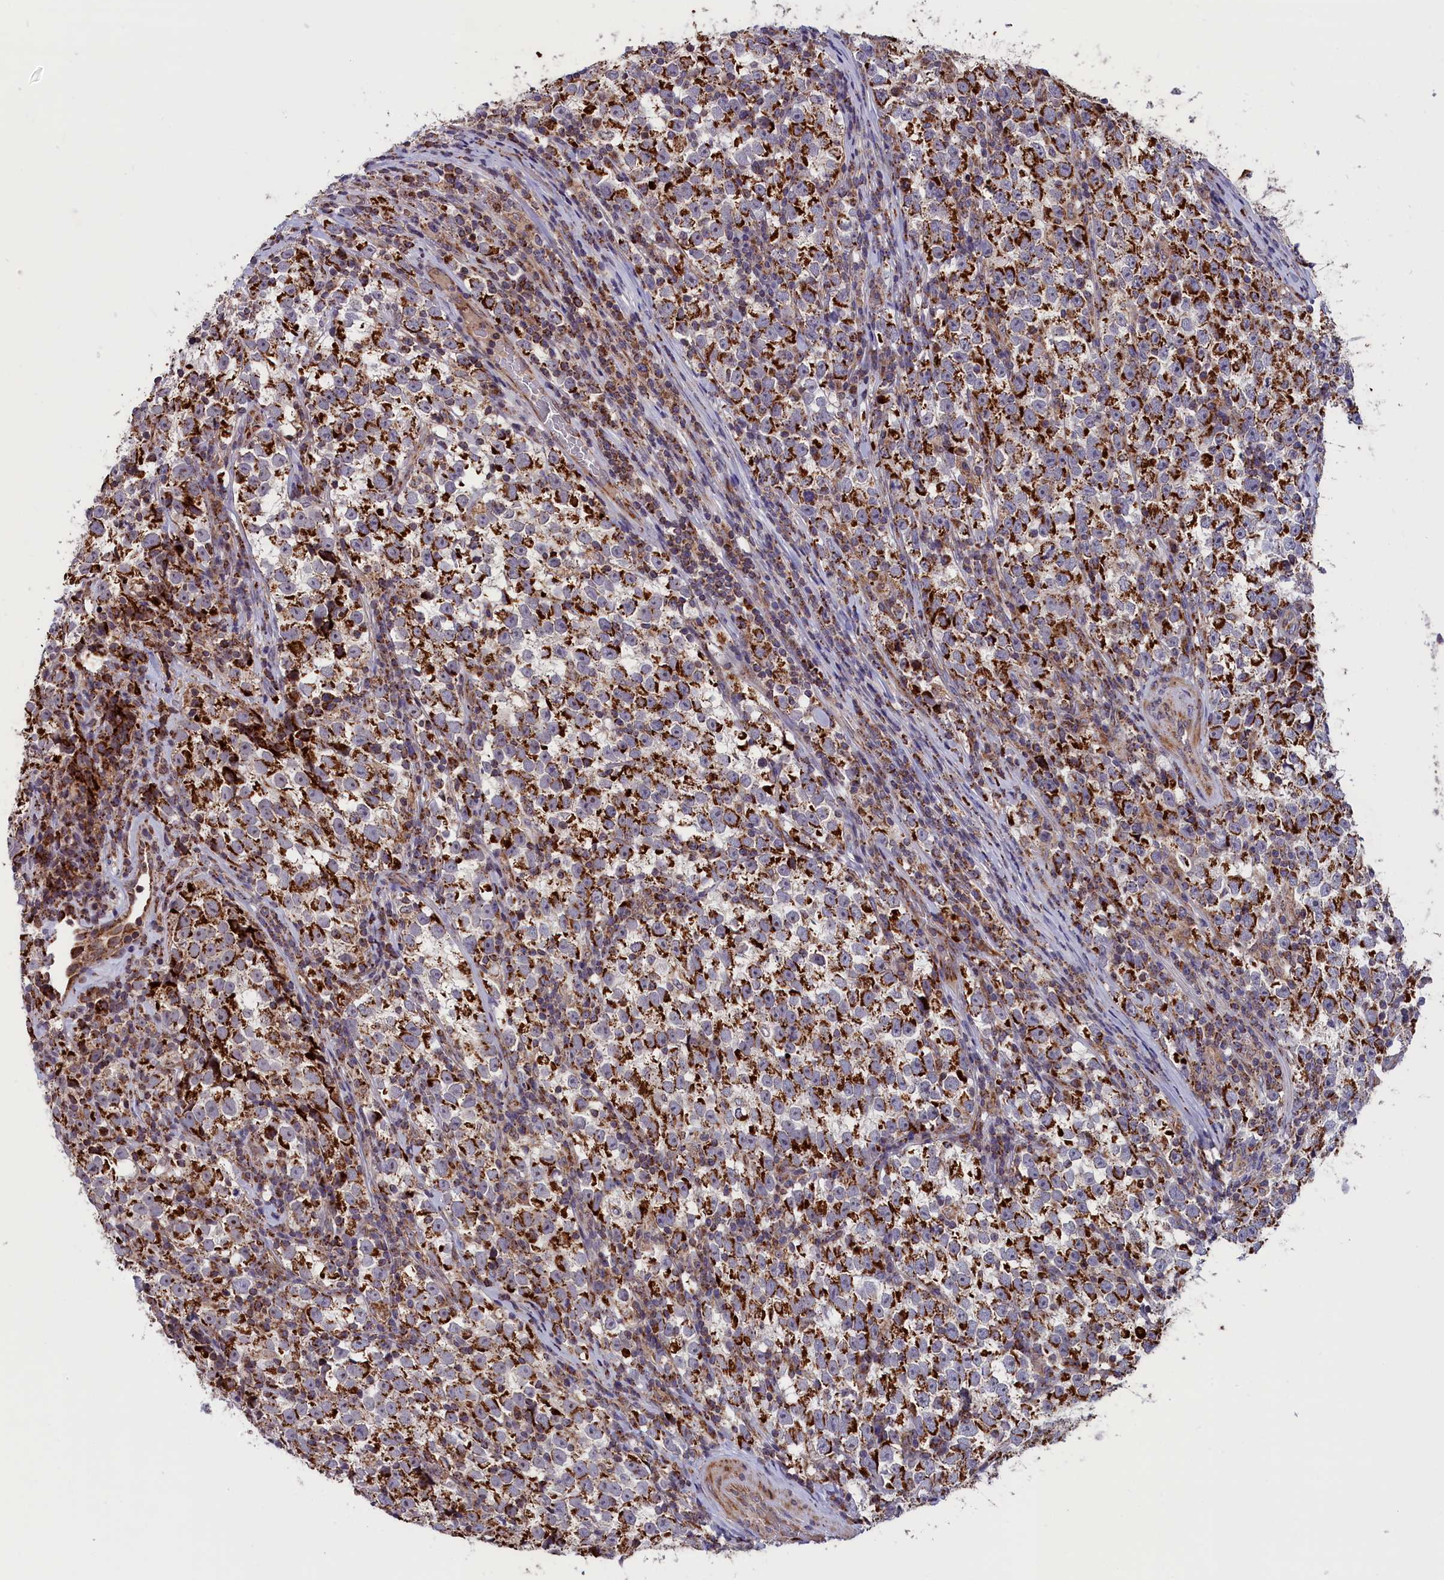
{"staining": {"intensity": "strong", "quantity": ">75%", "location": "cytoplasmic/membranous"}, "tissue": "testis cancer", "cell_type": "Tumor cells", "image_type": "cancer", "snomed": [{"axis": "morphology", "description": "Normal tissue, NOS"}, {"axis": "morphology", "description": "Seminoma, NOS"}, {"axis": "topography", "description": "Testis"}], "caption": "High-magnification brightfield microscopy of testis cancer stained with DAB (brown) and counterstained with hematoxylin (blue). tumor cells exhibit strong cytoplasmic/membranous staining is appreciated in about>75% of cells.", "gene": "TIMM44", "patient": {"sex": "male", "age": 43}}